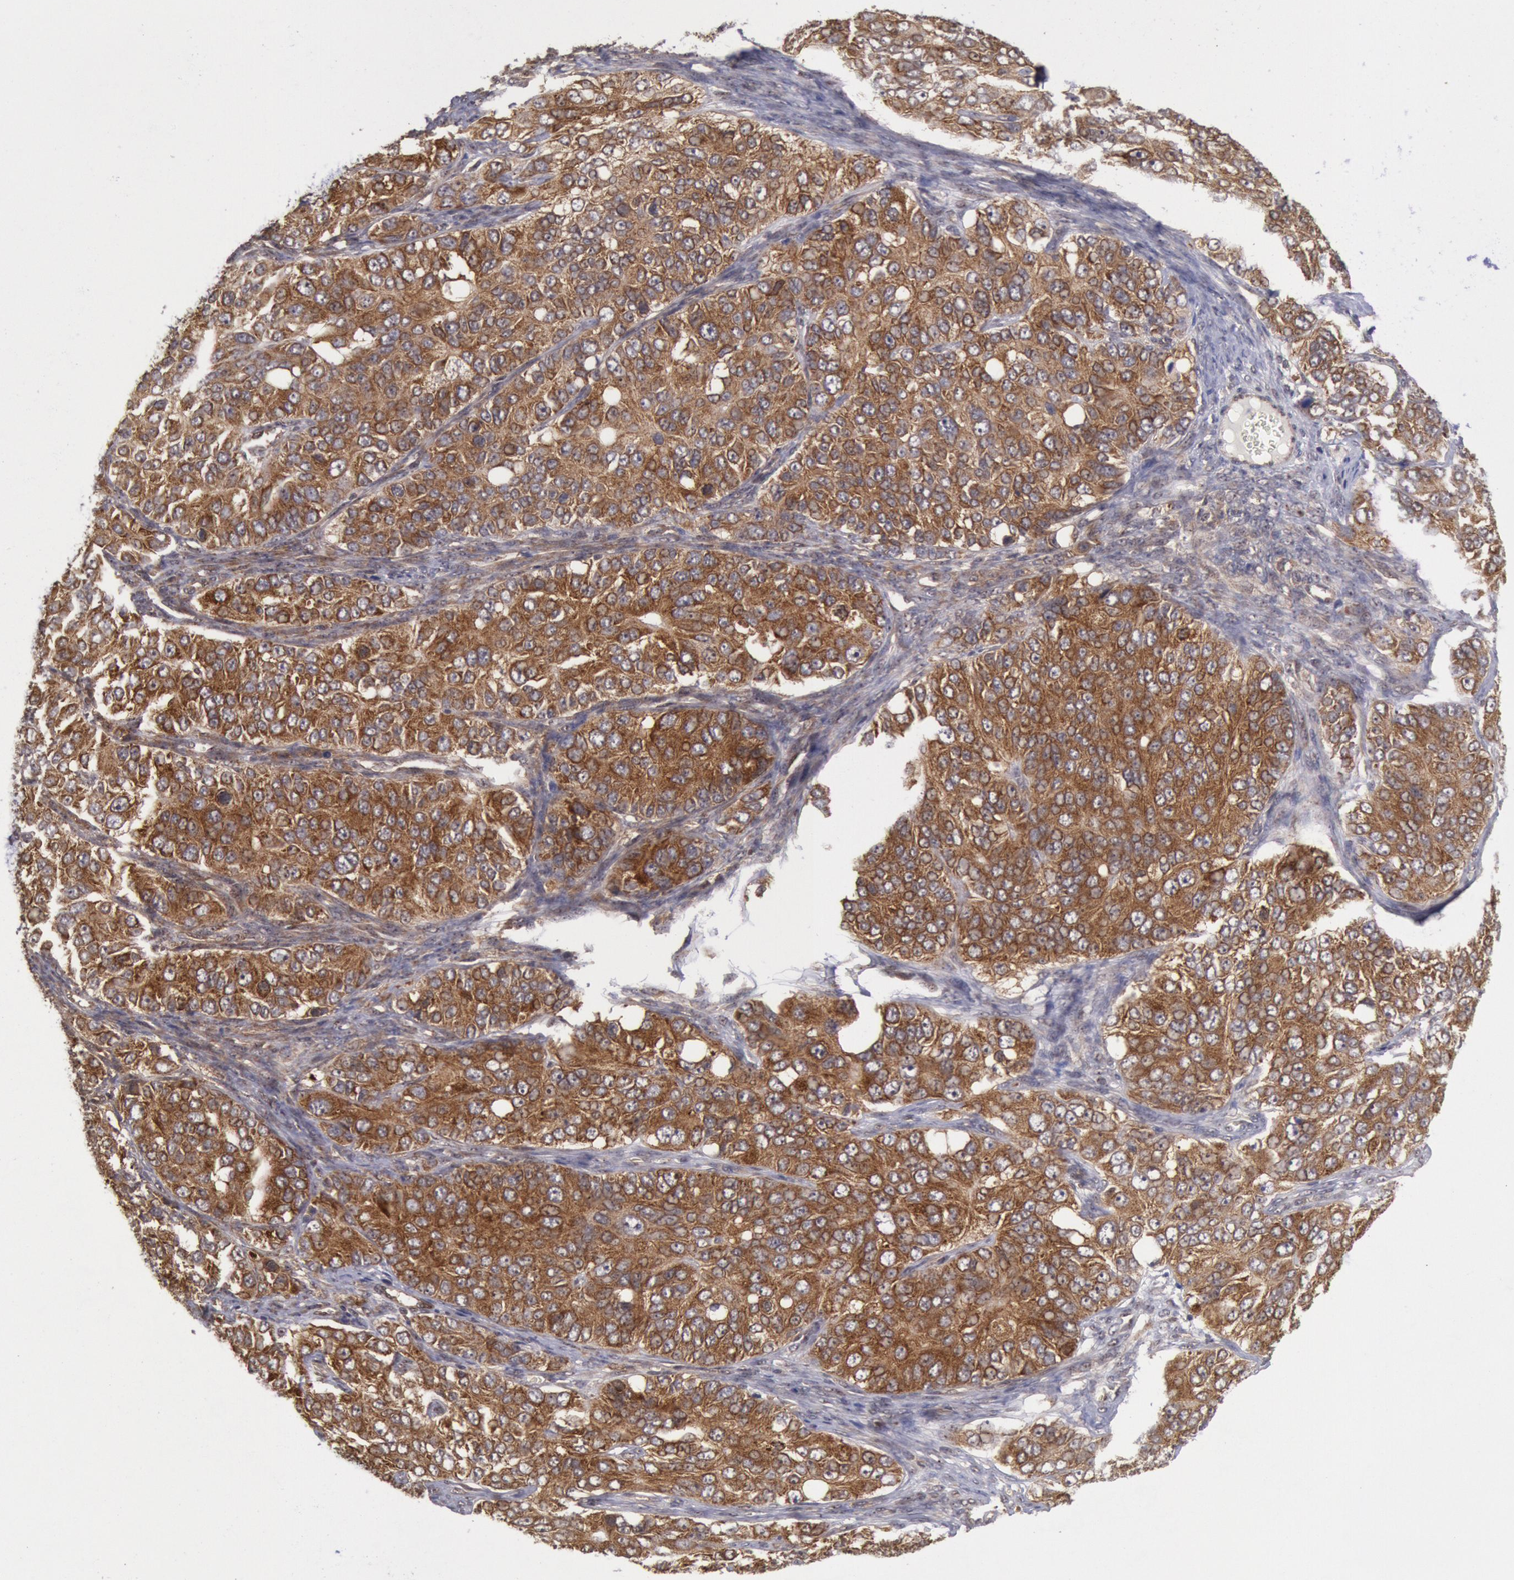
{"staining": {"intensity": "strong", "quantity": ">75%", "location": "cytoplasmic/membranous"}, "tissue": "ovarian cancer", "cell_type": "Tumor cells", "image_type": "cancer", "snomed": [{"axis": "morphology", "description": "Carcinoma, endometroid"}, {"axis": "topography", "description": "Ovary"}], "caption": "Immunohistochemical staining of endometroid carcinoma (ovarian) shows high levels of strong cytoplasmic/membranous expression in about >75% of tumor cells. The protein is shown in brown color, while the nuclei are stained blue.", "gene": "STX17", "patient": {"sex": "female", "age": 51}}